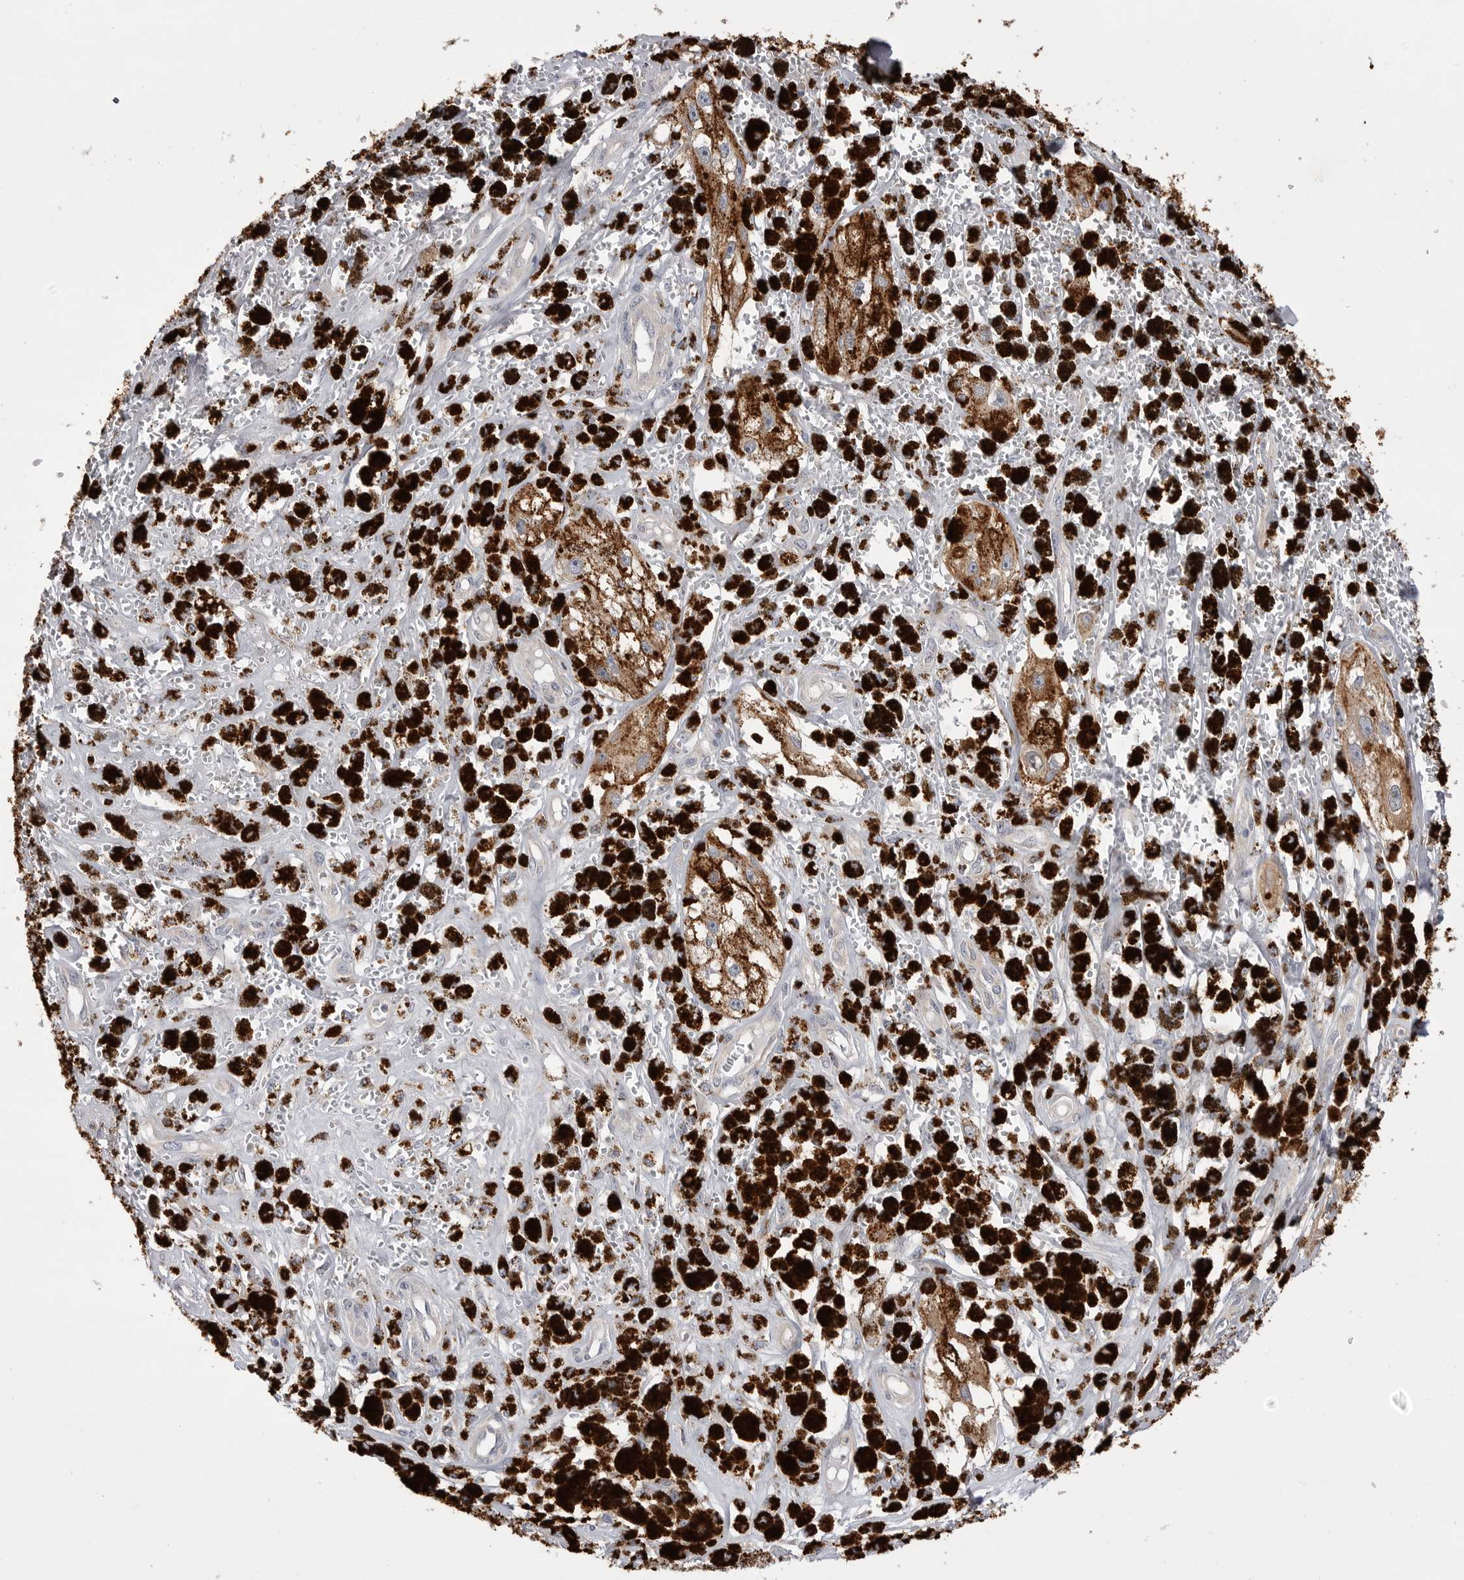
{"staining": {"intensity": "moderate", "quantity": ">75%", "location": "cytoplasmic/membranous"}, "tissue": "melanoma", "cell_type": "Tumor cells", "image_type": "cancer", "snomed": [{"axis": "morphology", "description": "Malignant melanoma, NOS"}, {"axis": "topography", "description": "Skin"}], "caption": "DAB (3,3'-diaminobenzidine) immunohistochemical staining of melanoma exhibits moderate cytoplasmic/membranous protein expression in approximately >75% of tumor cells. Ihc stains the protein in brown and the nuclei are stained blue.", "gene": "VAC14", "patient": {"sex": "male", "age": 88}}